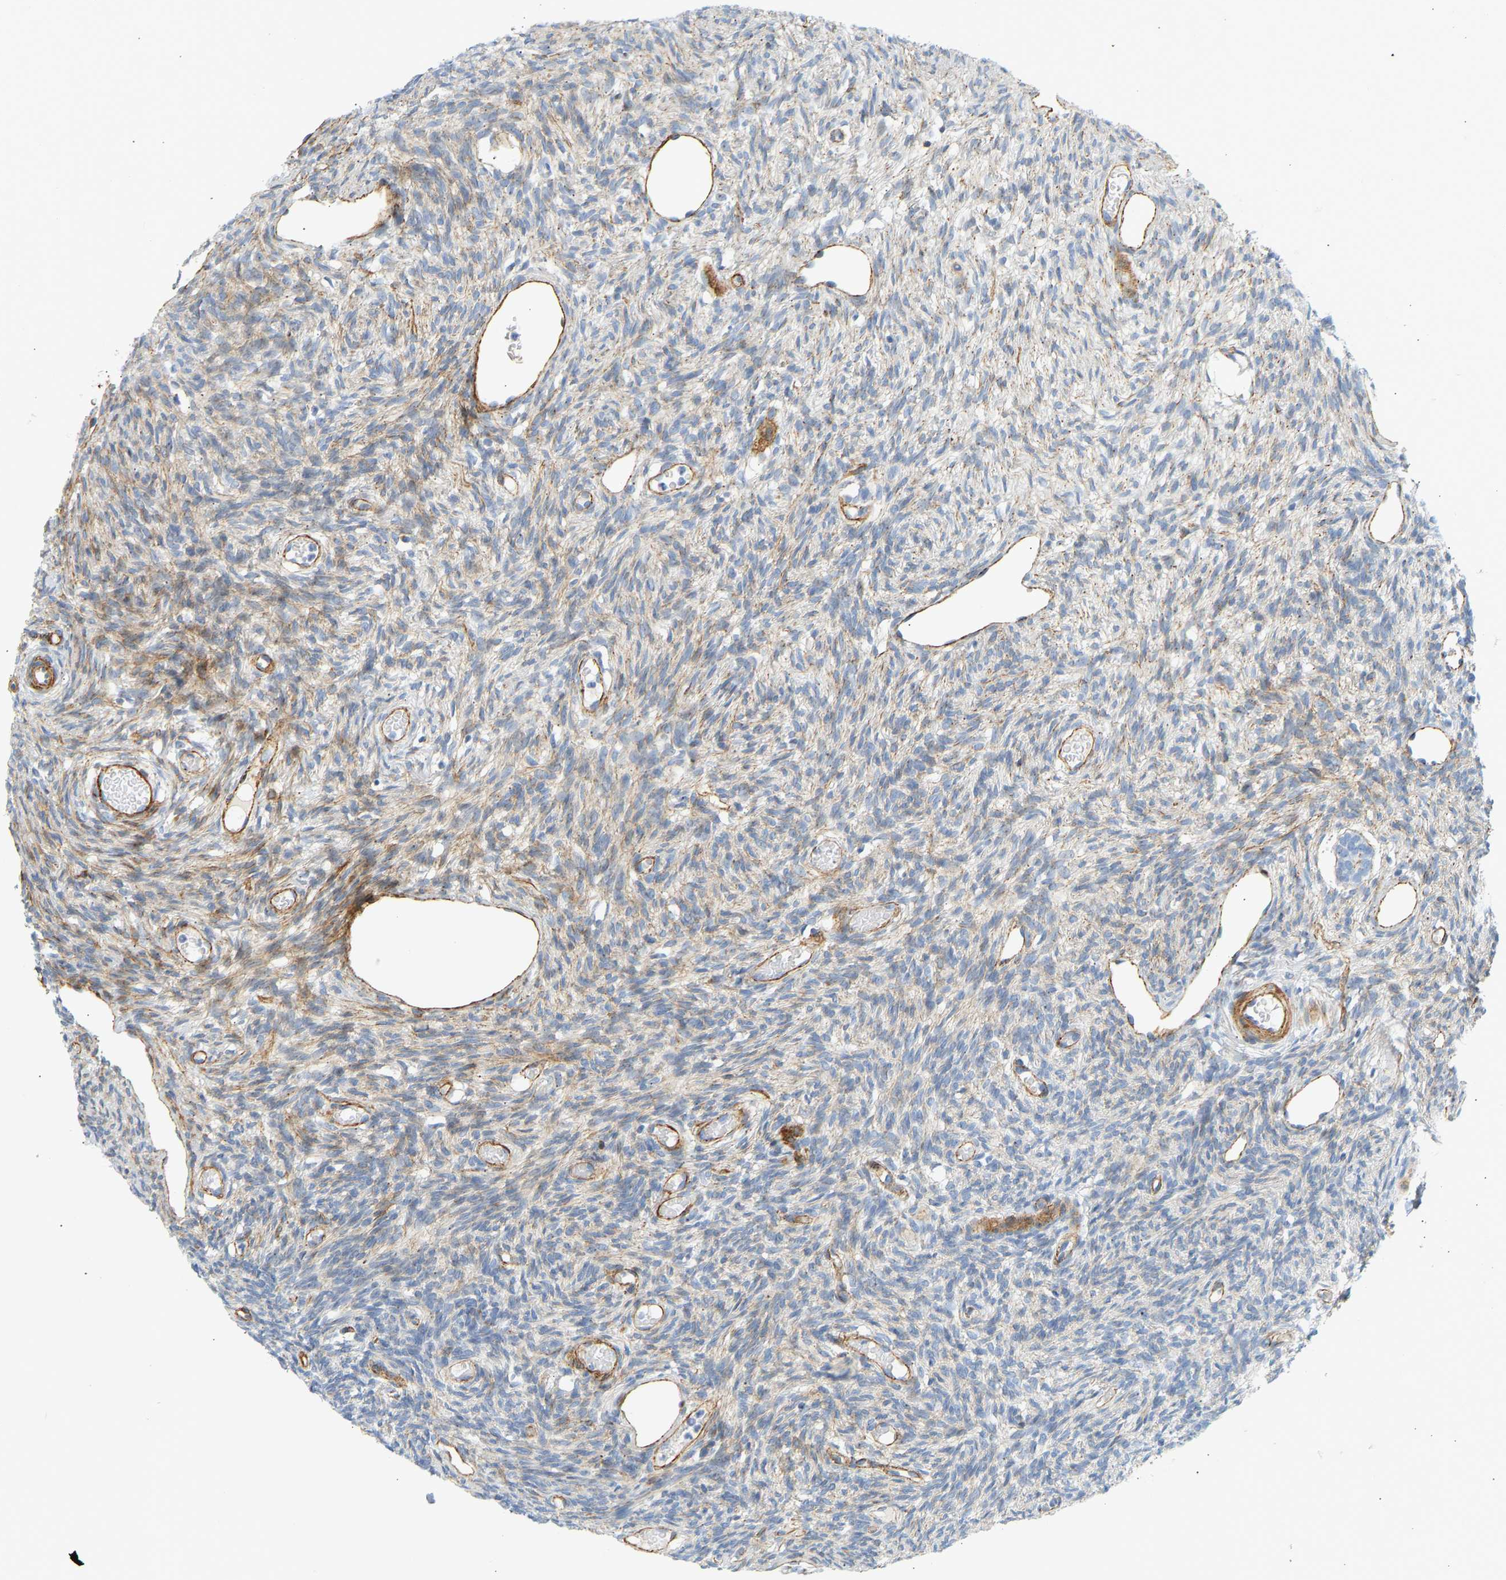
{"staining": {"intensity": "negative", "quantity": "none", "location": "none"}, "tissue": "ovary", "cell_type": "Follicle cells", "image_type": "normal", "snomed": [{"axis": "morphology", "description": "Normal tissue, NOS"}, {"axis": "topography", "description": "Ovary"}], "caption": "This is a micrograph of immunohistochemistry (IHC) staining of benign ovary, which shows no staining in follicle cells.", "gene": "SLC30A7", "patient": {"sex": "female", "age": 33}}